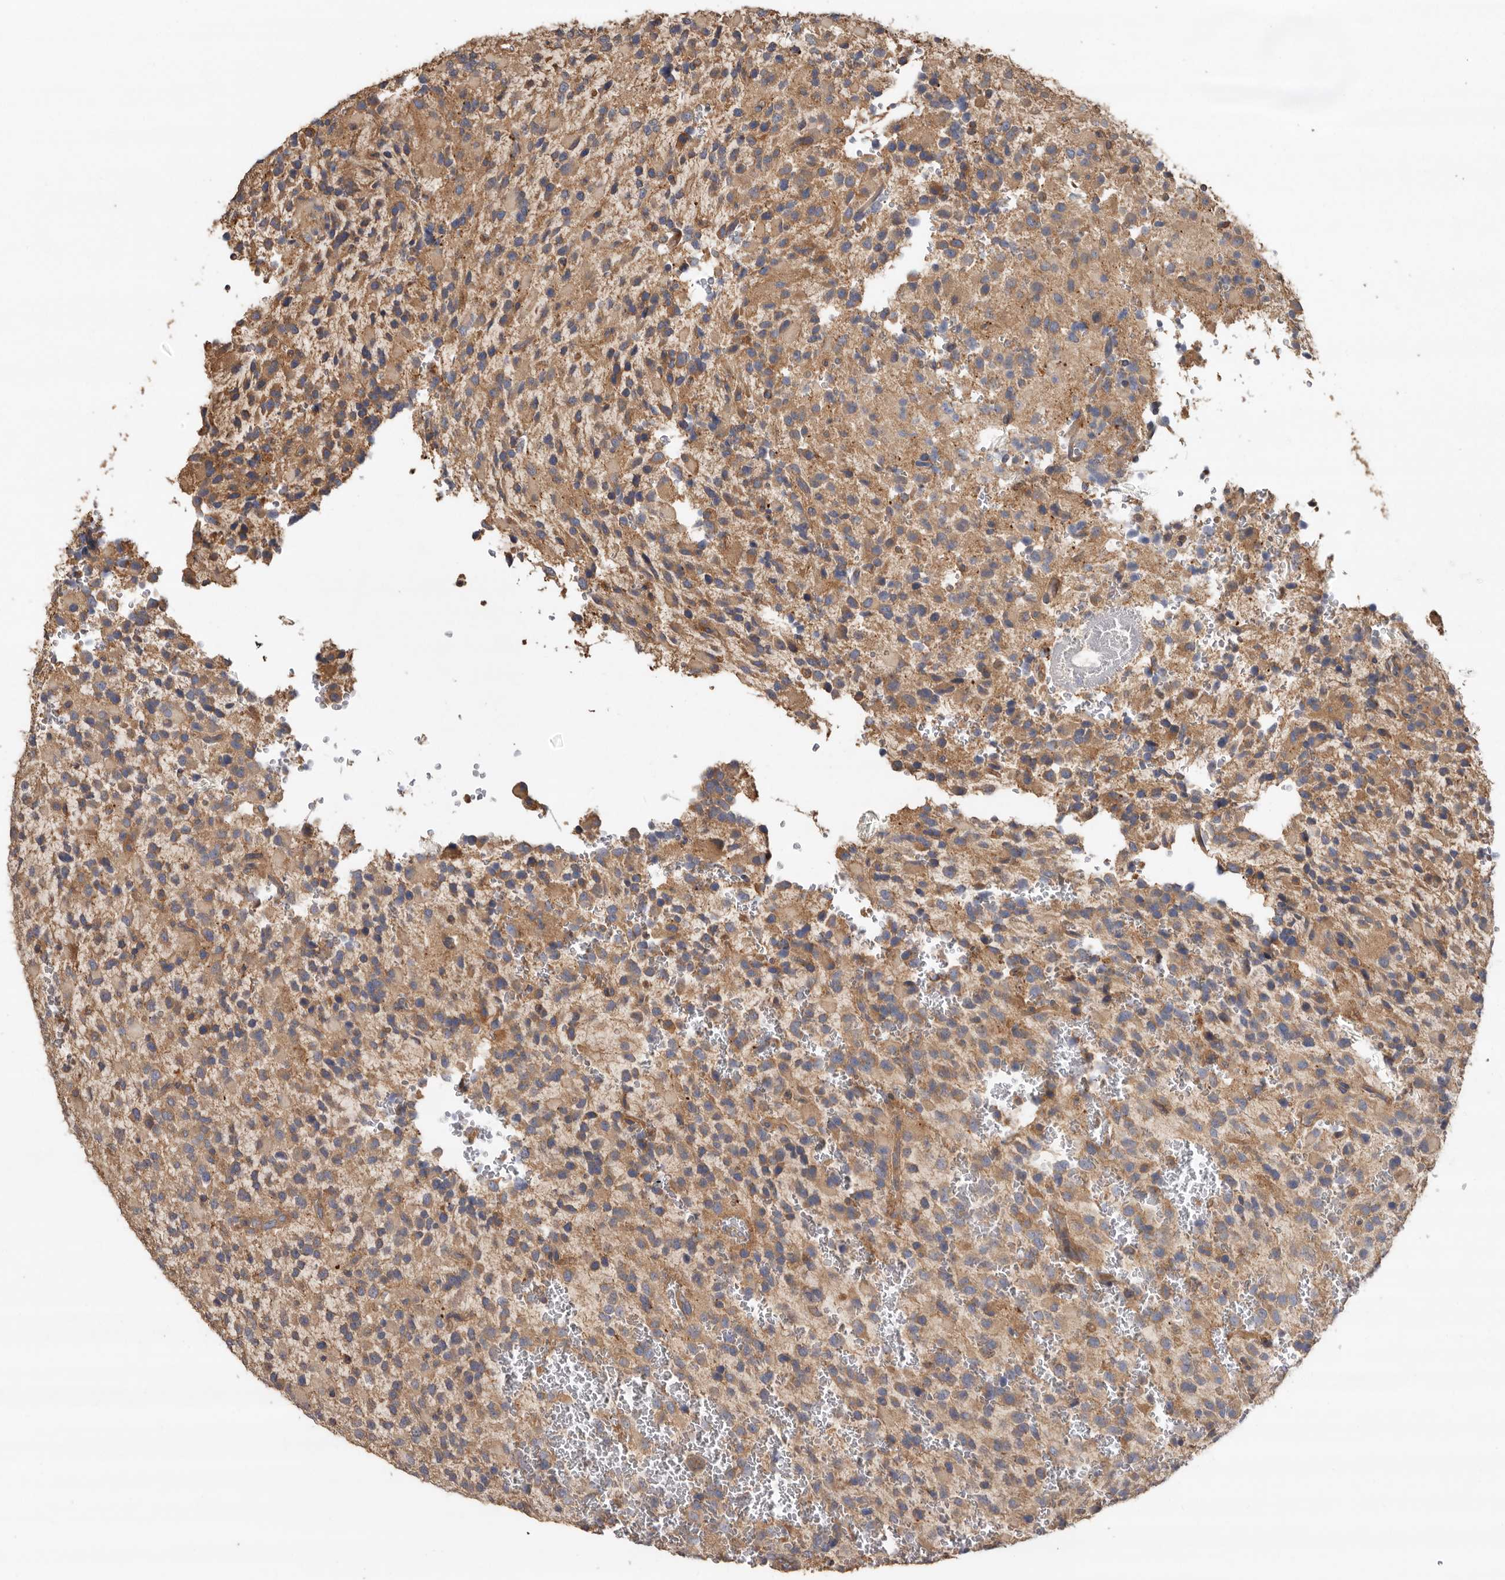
{"staining": {"intensity": "moderate", "quantity": "25%-75%", "location": "cytoplasmic/membranous"}, "tissue": "glioma", "cell_type": "Tumor cells", "image_type": "cancer", "snomed": [{"axis": "morphology", "description": "Glioma, malignant, High grade"}, {"axis": "topography", "description": "Brain"}], "caption": "A micrograph of malignant glioma (high-grade) stained for a protein reveals moderate cytoplasmic/membranous brown staining in tumor cells.", "gene": "FLCN", "patient": {"sex": "male", "age": 34}}